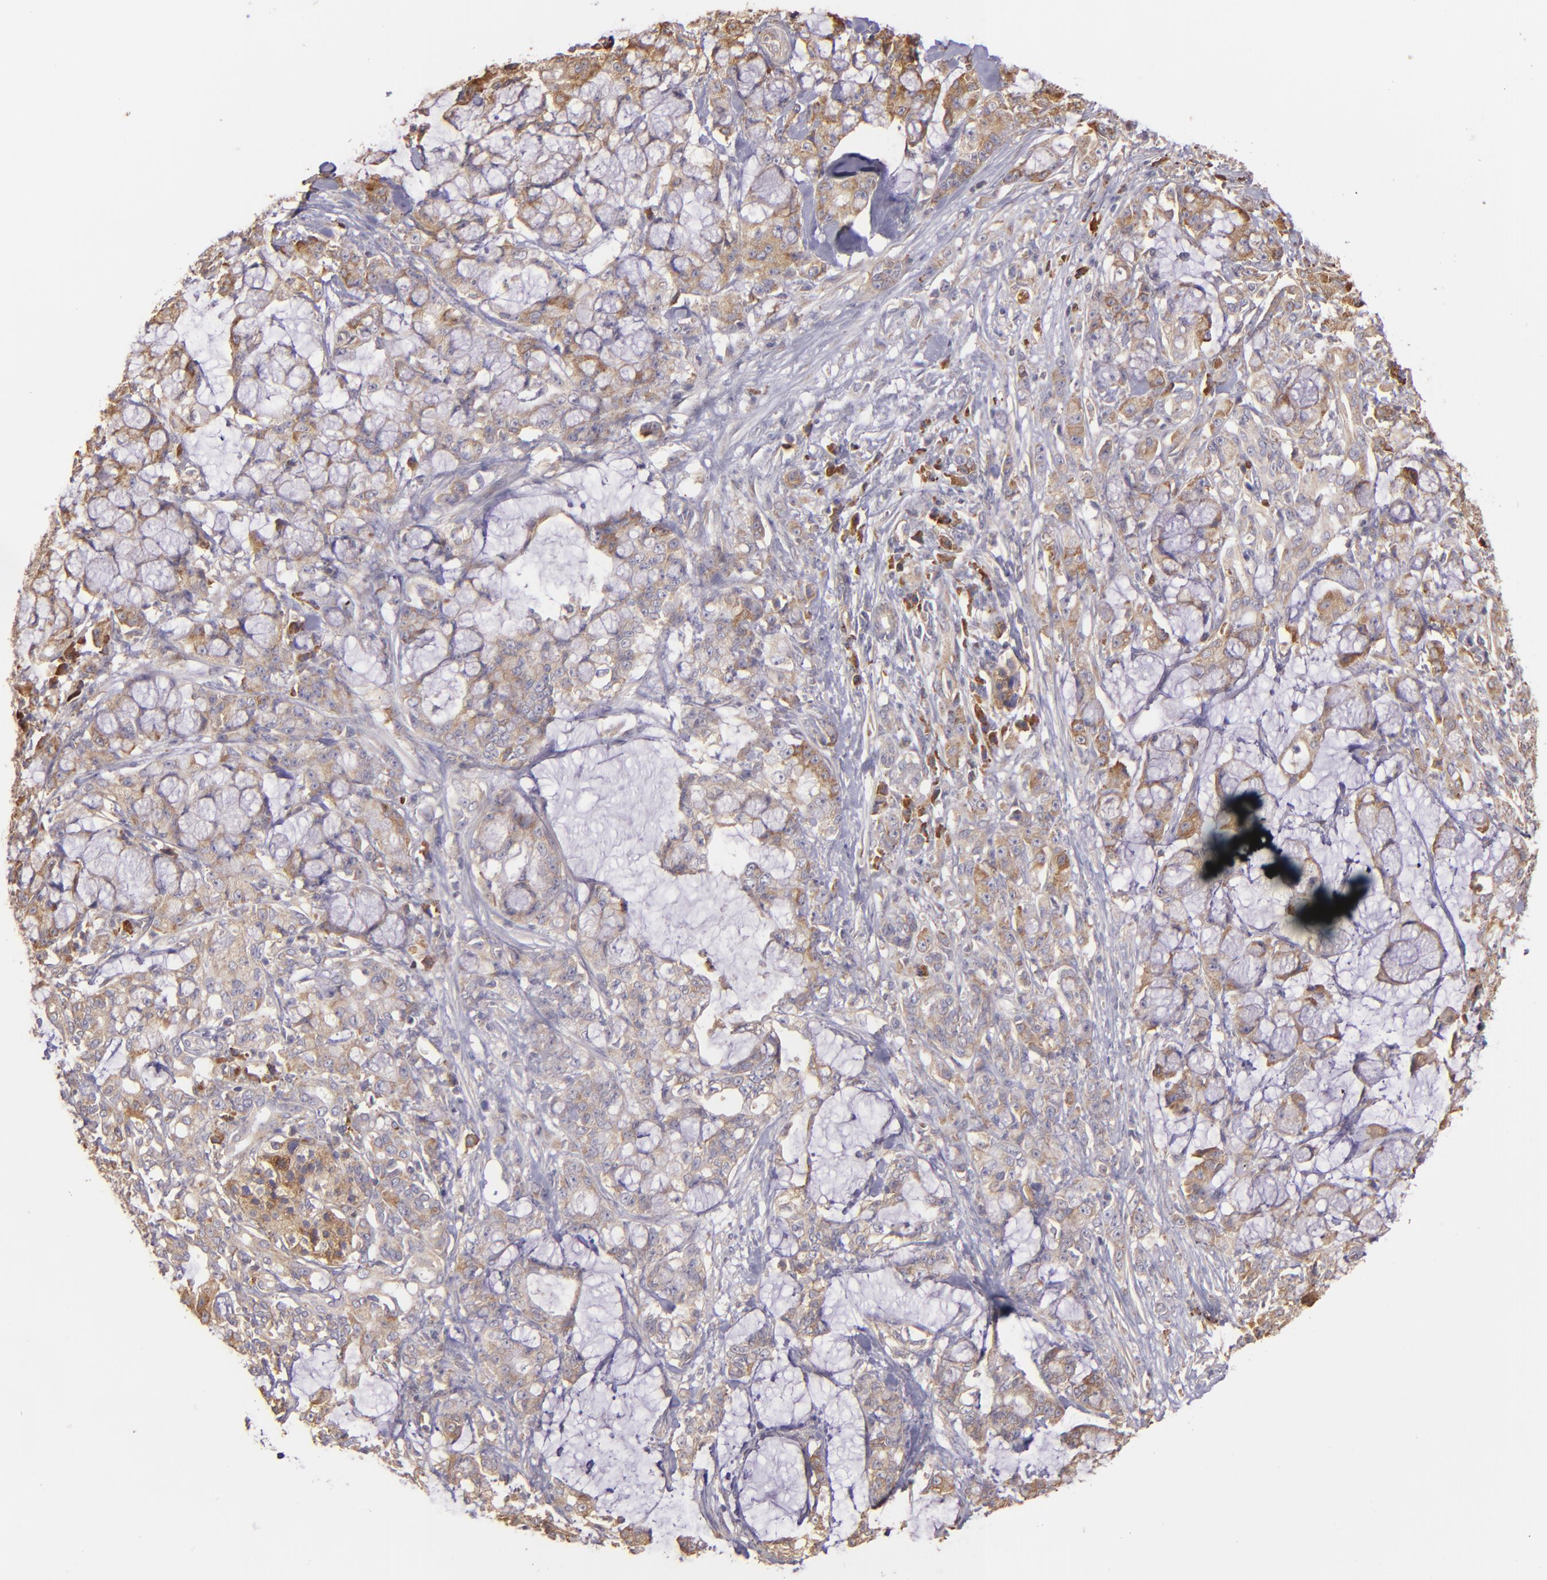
{"staining": {"intensity": "moderate", "quantity": ">75%", "location": "cytoplasmic/membranous"}, "tissue": "pancreatic cancer", "cell_type": "Tumor cells", "image_type": "cancer", "snomed": [{"axis": "morphology", "description": "Adenocarcinoma, NOS"}, {"axis": "topography", "description": "Pancreas"}], "caption": "IHC of pancreatic adenocarcinoma exhibits medium levels of moderate cytoplasmic/membranous positivity in about >75% of tumor cells.", "gene": "ECE1", "patient": {"sex": "female", "age": 73}}